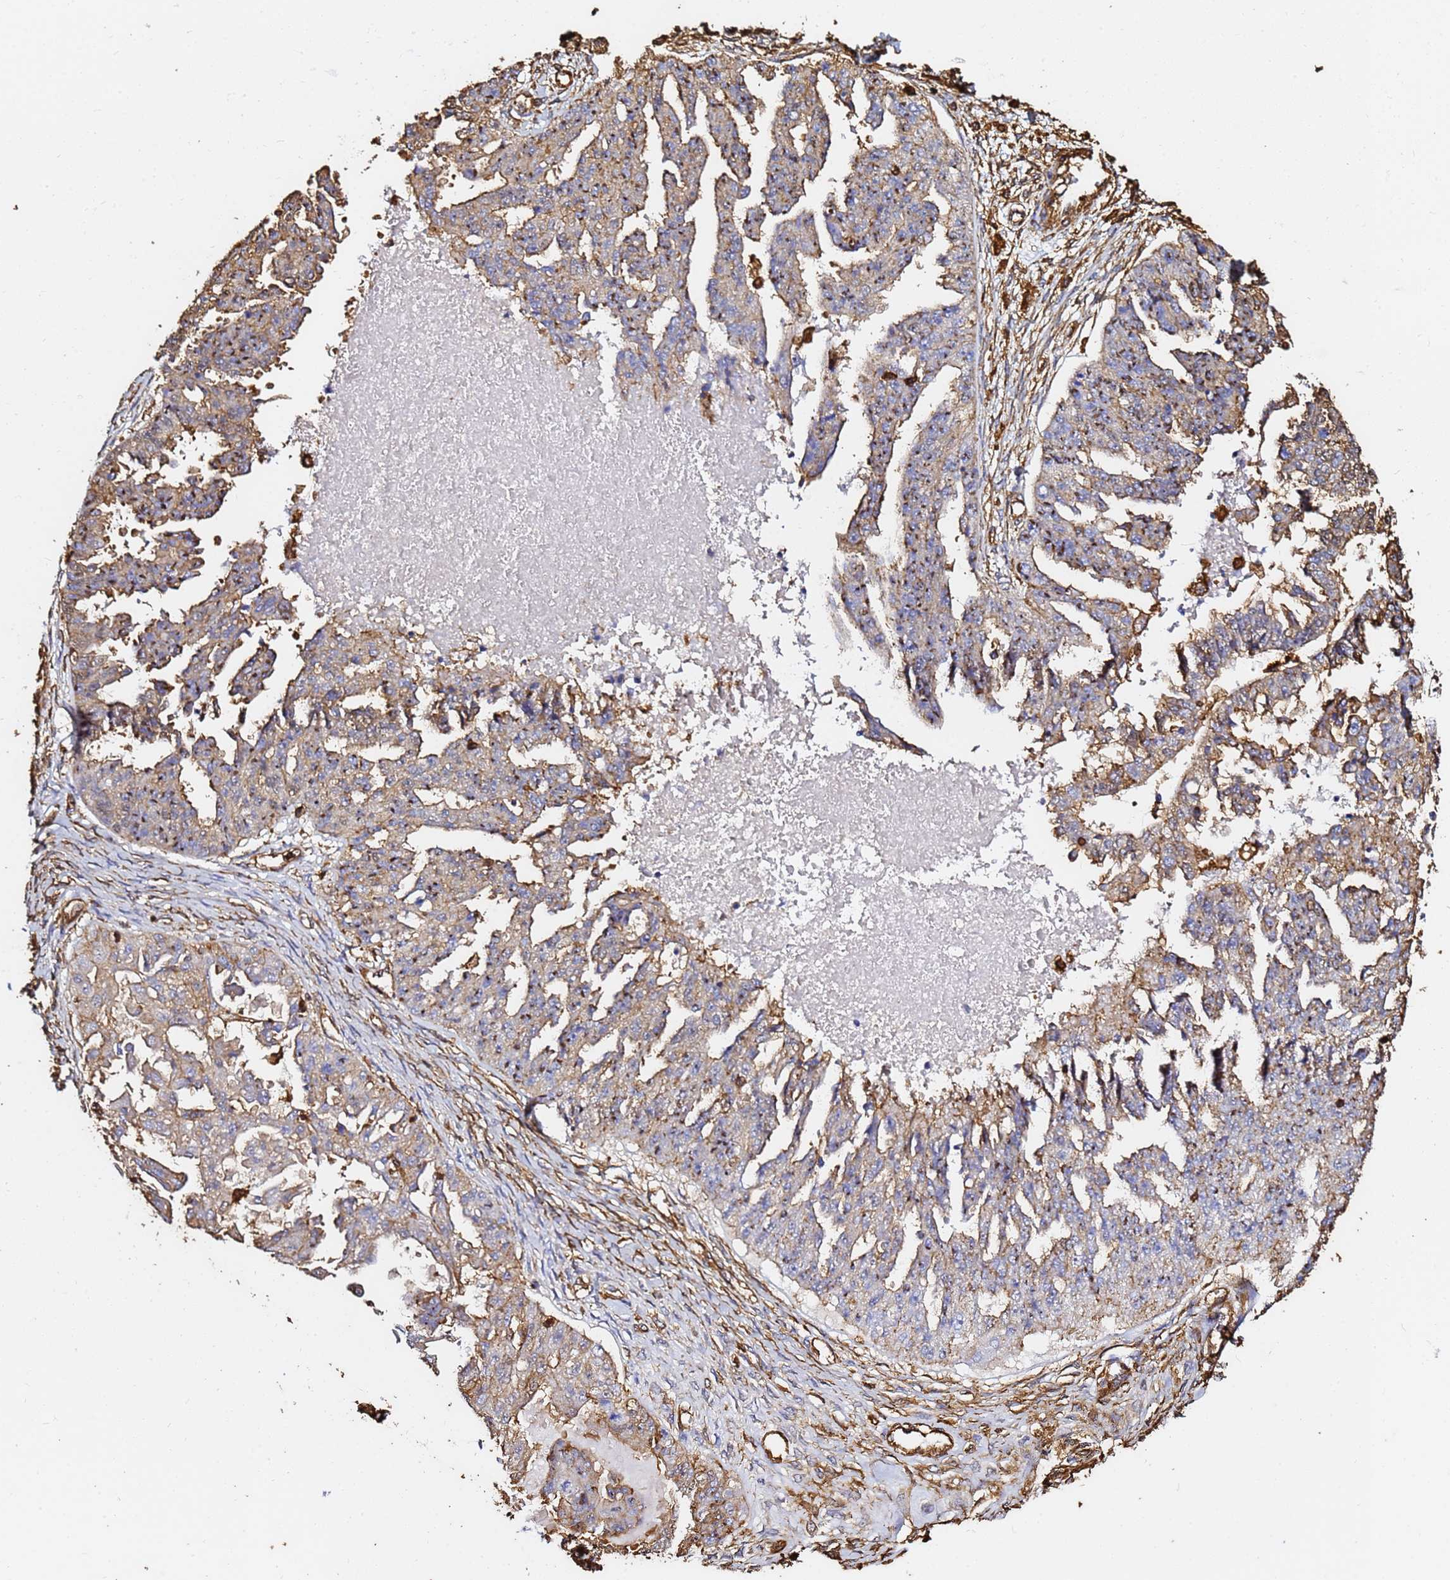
{"staining": {"intensity": "moderate", "quantity": "25%-75%", "location": "cytoplasmic/membranous"}, "tissue": "ovarian cancer", "cell_type": "Tumor cells", "image_type": "cancer", "snomed": [{"axis": "morphology", "description": "Cystadenocarcinoma, serous, NOS"}, {"axis": "topography", "description": "Ovary"}], "caption": "Ovarian cancer (serous cystadenocarcinoma) stained with a brown dye shows moderate cytoplasmic/membranous positive positivity in about 25%-75% of tumor cells.", "gene": "ACTB", "patient": {"sex": "female", "age": 58}}